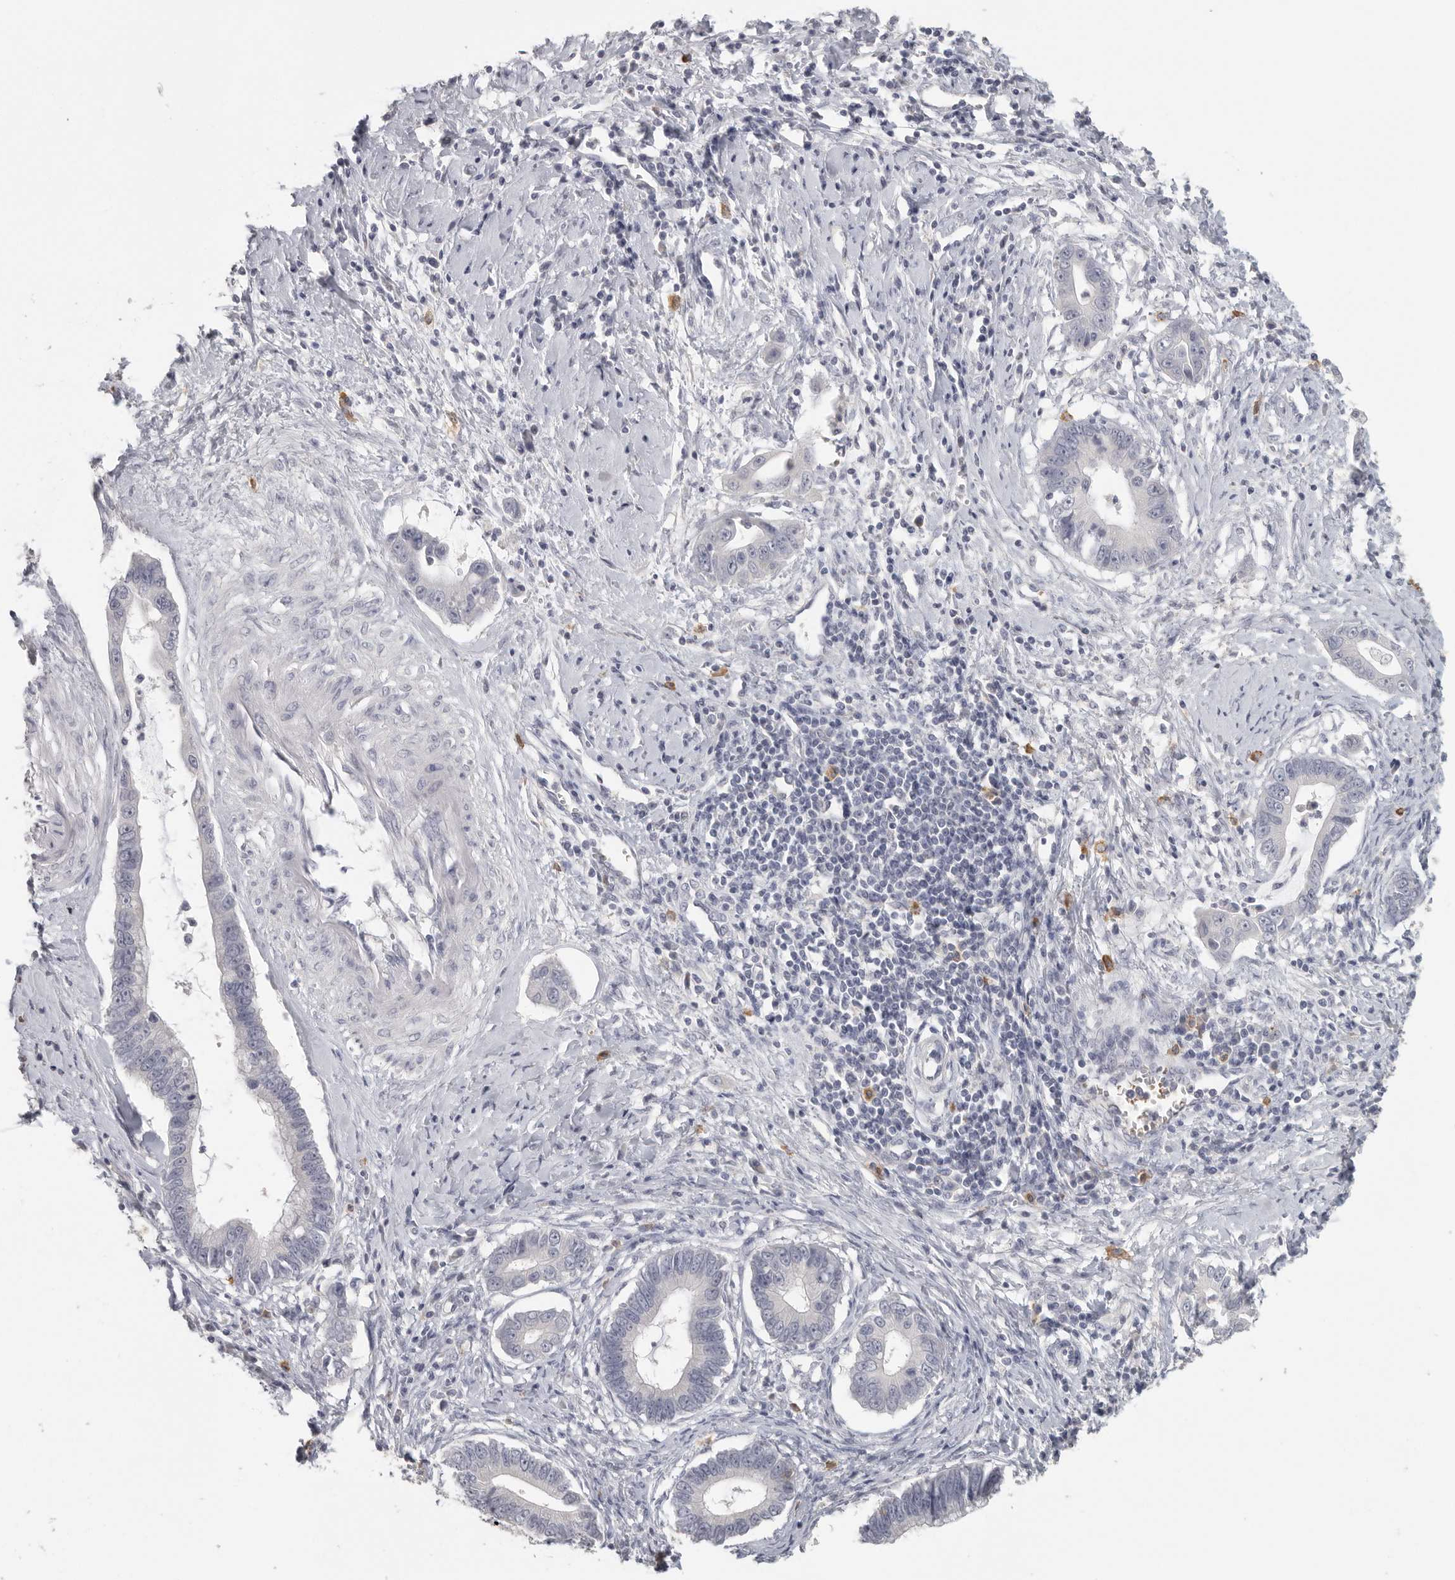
{"staining": {"intensity": "negative", "quantity": "none", "location": "none"}, "tissue": "cervical cancer", "cell_type": "Tumor cells", "image_type": "cancer", "snomed": [{"axis": "morphology", "description": "Adenocarcinoma, NOS"}, {"axis": "topography", "description": "Cervix"}], "caption": "The IHC photomicrograph has no significant positivity in tumor cells of adenocarcinoma (cervical) tissue.", "gene": "DNAJC11", "patient": {"sex": "female", "age": 44}}